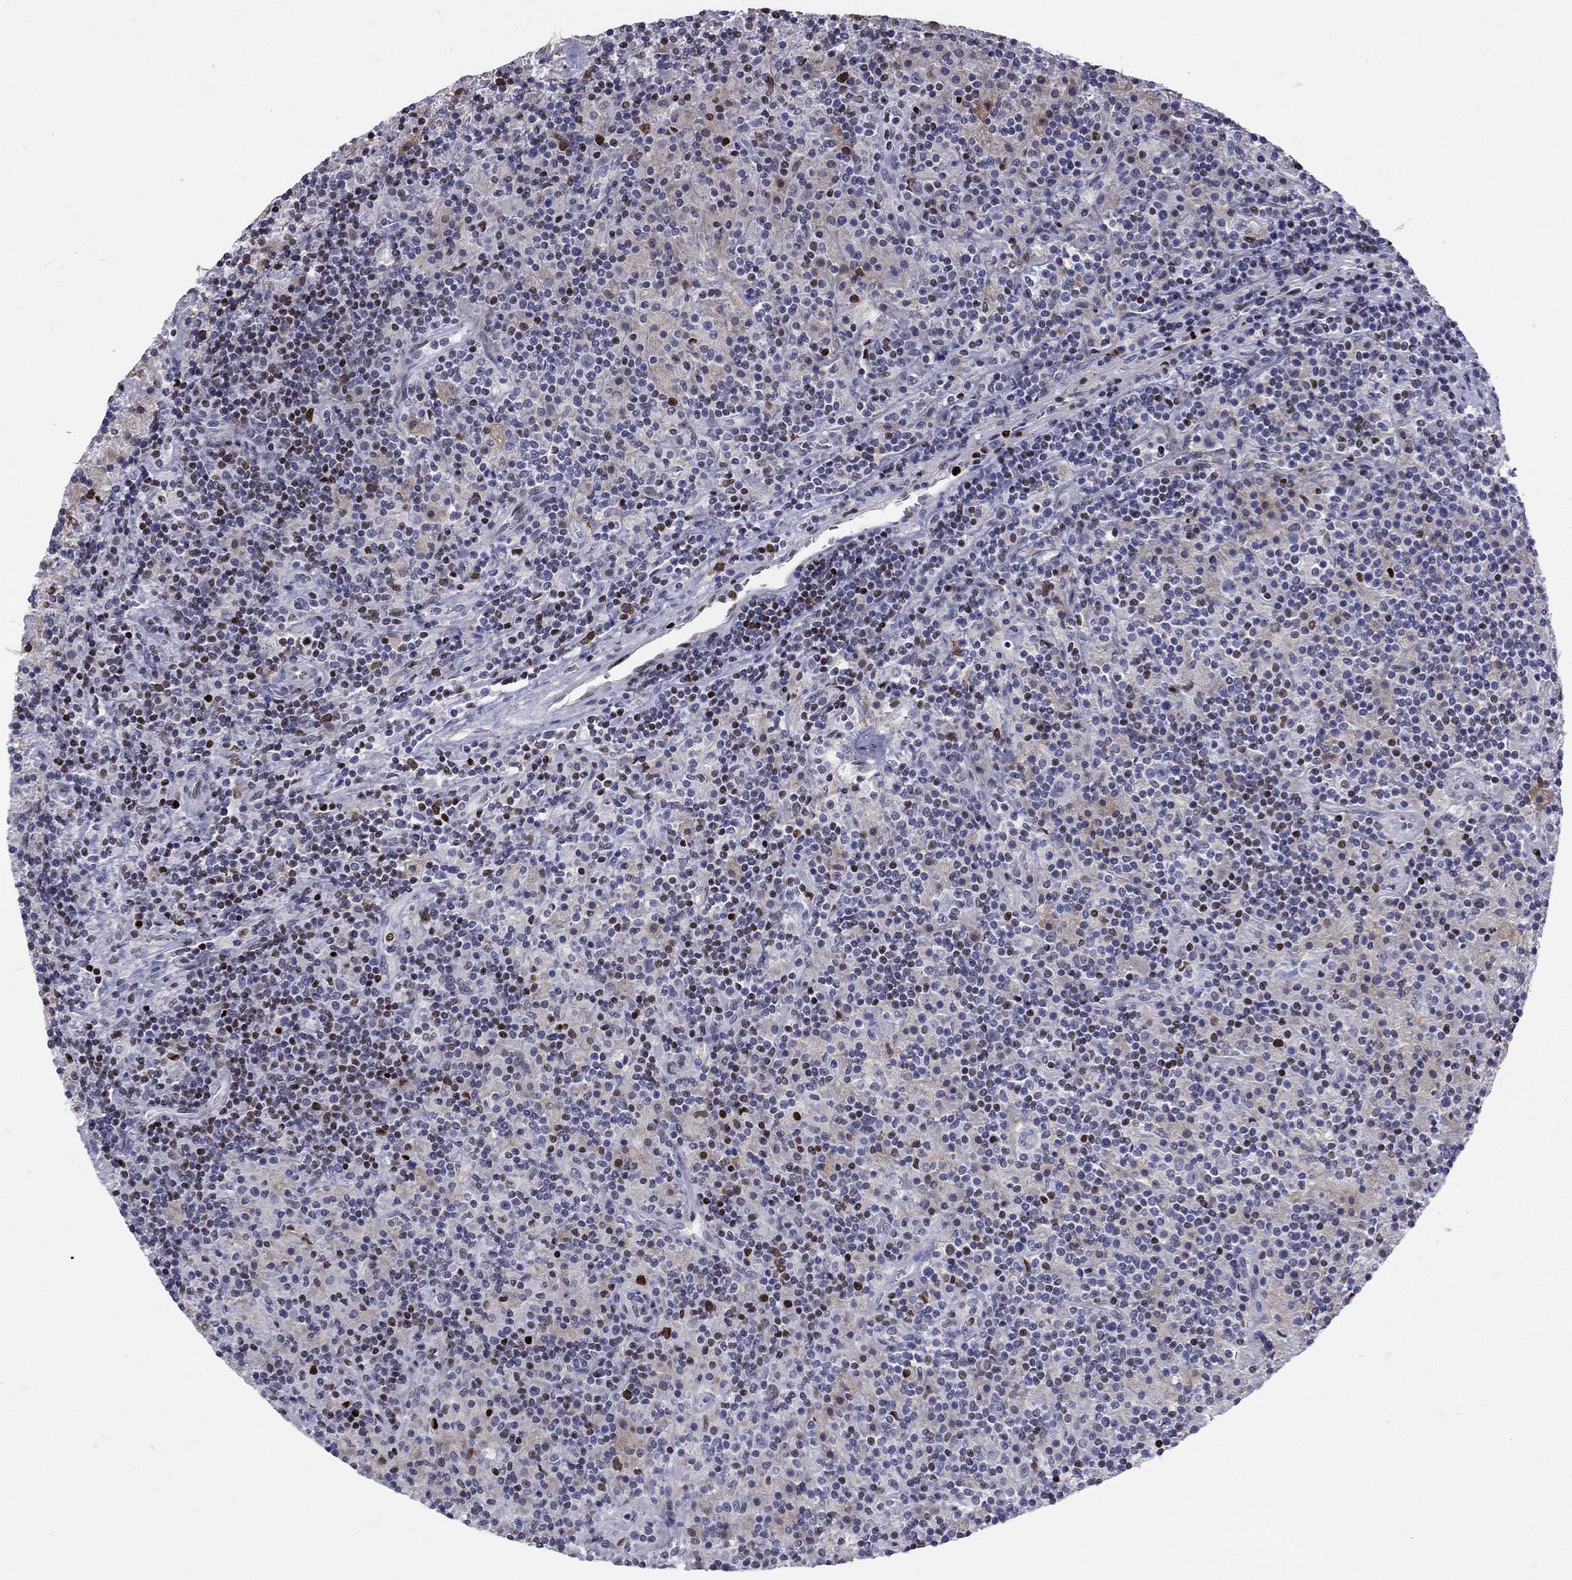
{"staining": {"intensity": "negative", "quantity": "none", "location": "none"}, "tissue": "lymphoma", "cell_type": "Tumor cells", "image_type": "cancer", "snomed": [{"axis": "morphology", "description": "Hodgkin's disease, NOS"}, {"axis": "topography", "description": "Lymph node"}], "caption": "The histopathology image demonstrates no significant positivity in tumor cells of lymphoma. The staining was performed using DAB (3,3'-diaminobenzidine) to visualize the protein expression in brown, while the nuclei were stained in blue with hematoxylin (Magnification: 20x).", "gene": "PCGF3", "patient": {"sex": "male", "age": 70}}